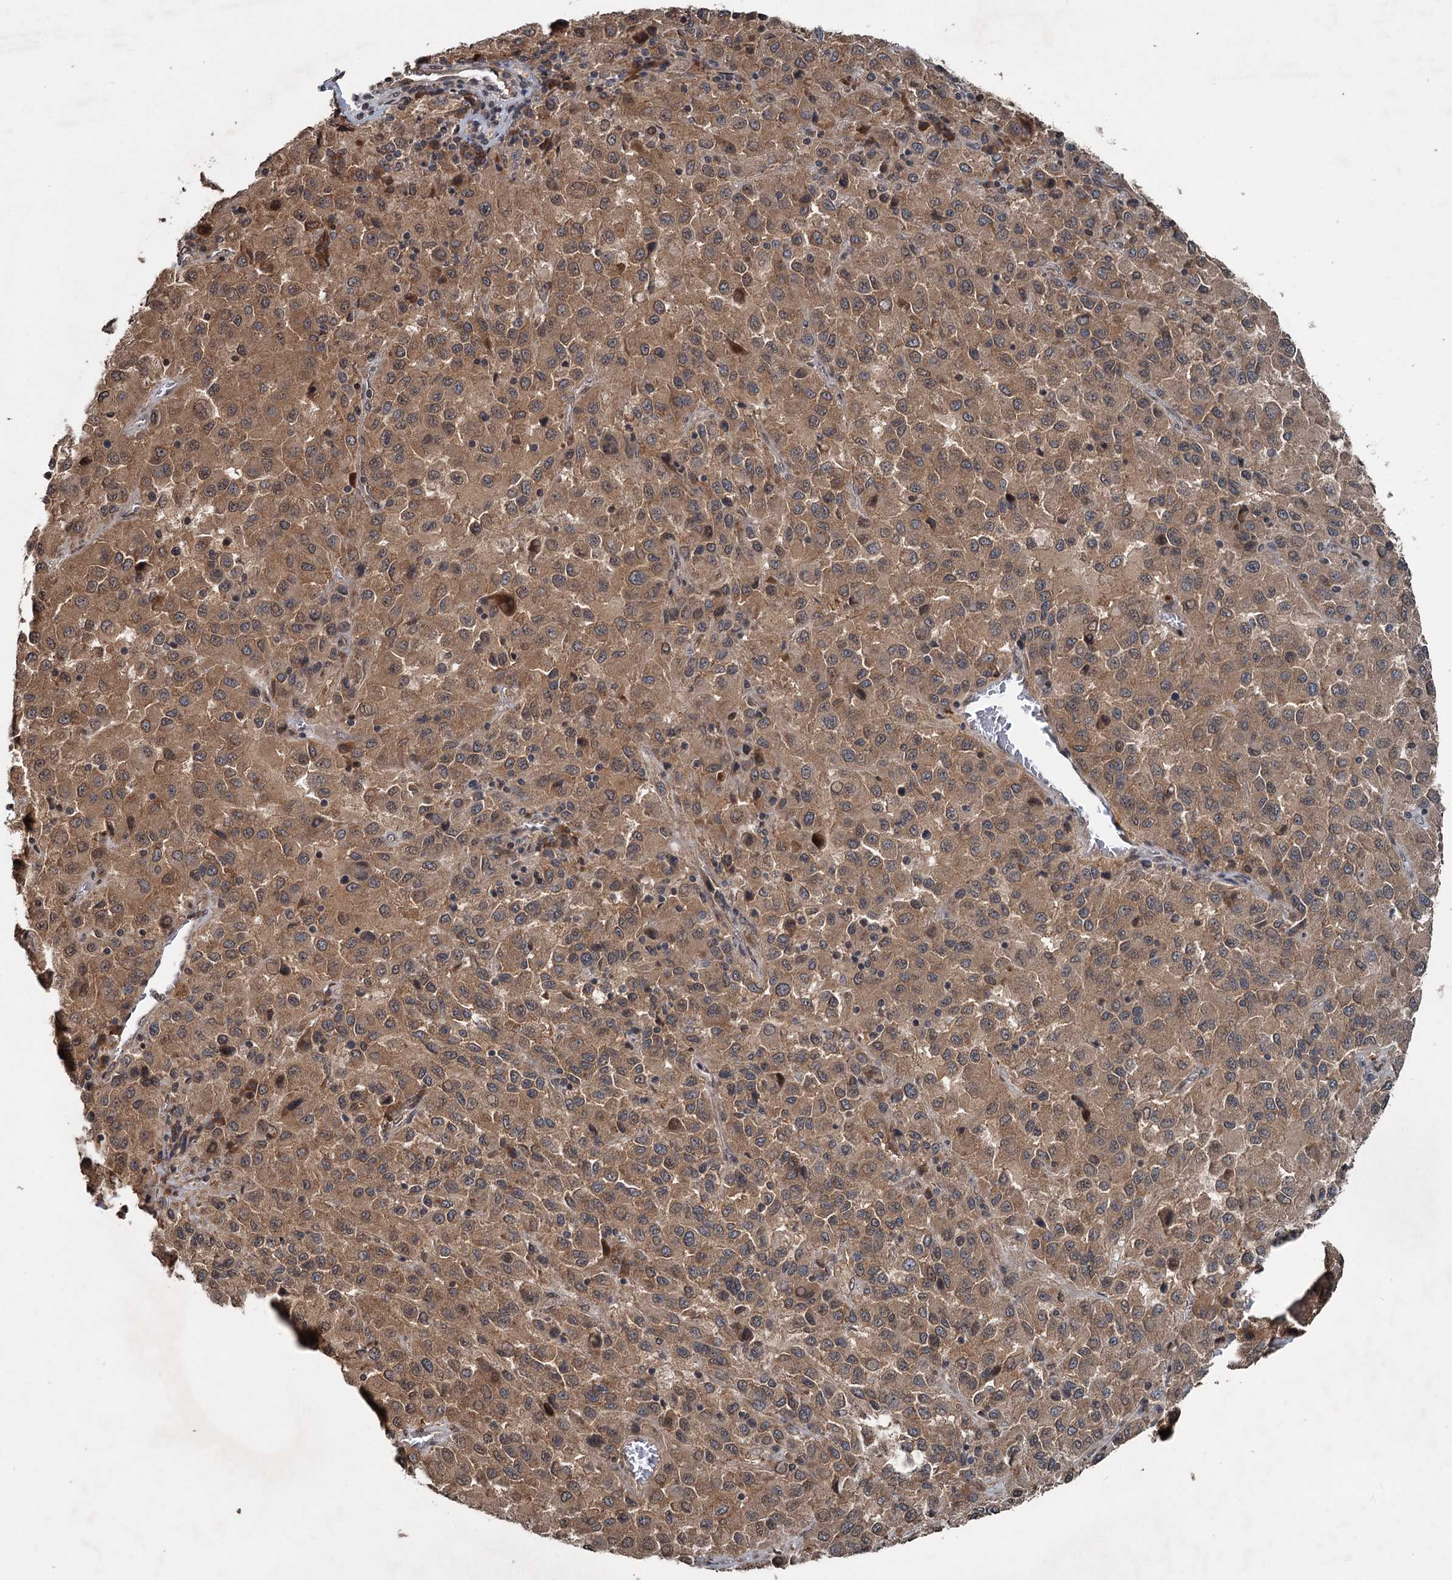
{"staining": {"intensity": "moderate", "quantity": ">75%", "location": "cytoplasmic/membranous"}, "tissue": "melanoma", "cell_type": "Tumor cells", "image_type": "cancer", "snomed": [{"axis": "morphology", "description": "Malignant melanoma, Metastatic site"}, {"axis": "topography", "description": "Lung"}], "caption": "Immunohistochemical staining of malignant melanoma (metastatic site) exhibits medium levels of moderate cytoplasmic/membranous expression in about >75% of tumor cells.", "gene": "N4BP2L2", "patient": {"sex": "male", "age": 64}}